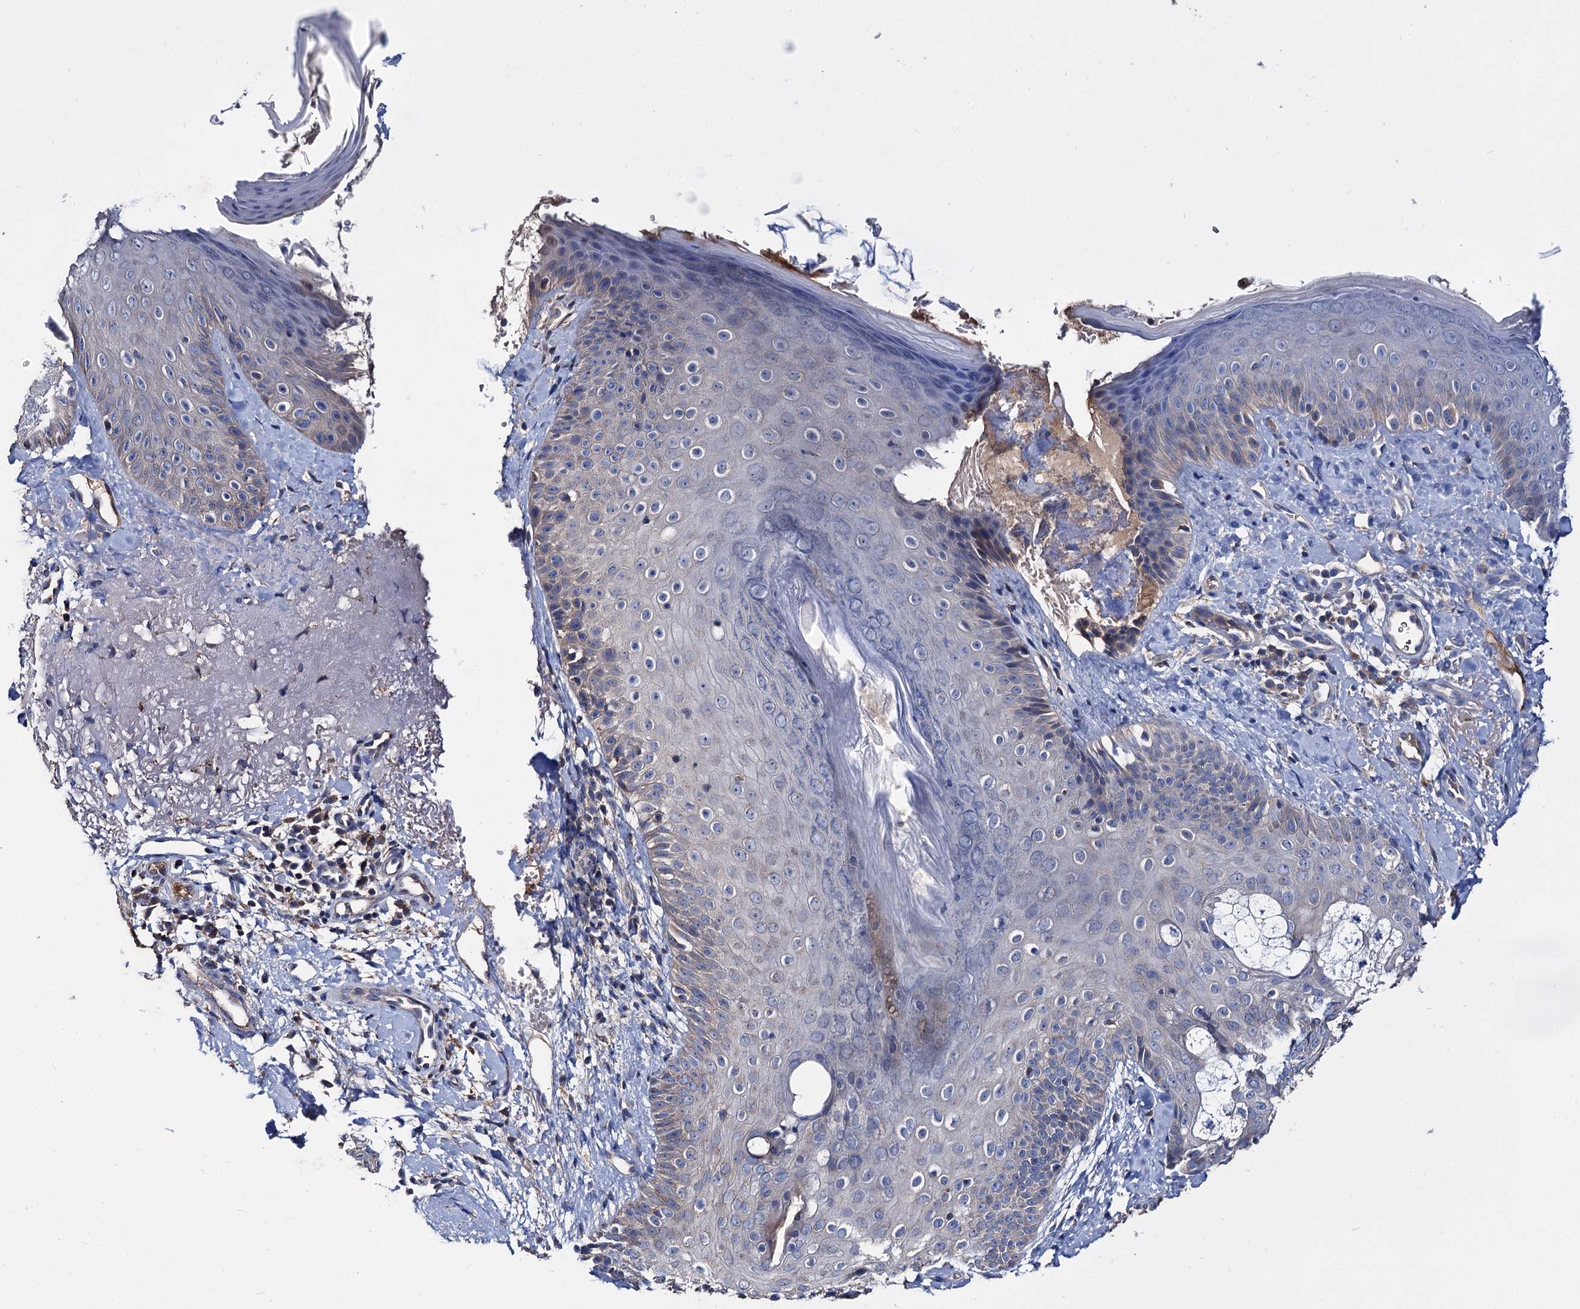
{"staining": {"intensity": "moderate", "quantity": "<25%", "location": "cytoplasmic/membranous"}, "tissue": "skin", "cell_type": "Fibroblasts", "image_type": "normal", "snomed": [{"axis": "morphology", "description": "Normal tissue, NOS"}, {"axis": "topography", "description": "Skin"}], "caption": "Skin was stained to show a protein in brown. There is low levels of moderate cytoplasmic/membranous staining in about <25% of fibroblasts. (DAB (3,3'-diaminobenzidine) = brown stain, brightfield microscopy at high magnification).", "gene": "CLPB", "patient": {"sex": "male", "age": 57}}